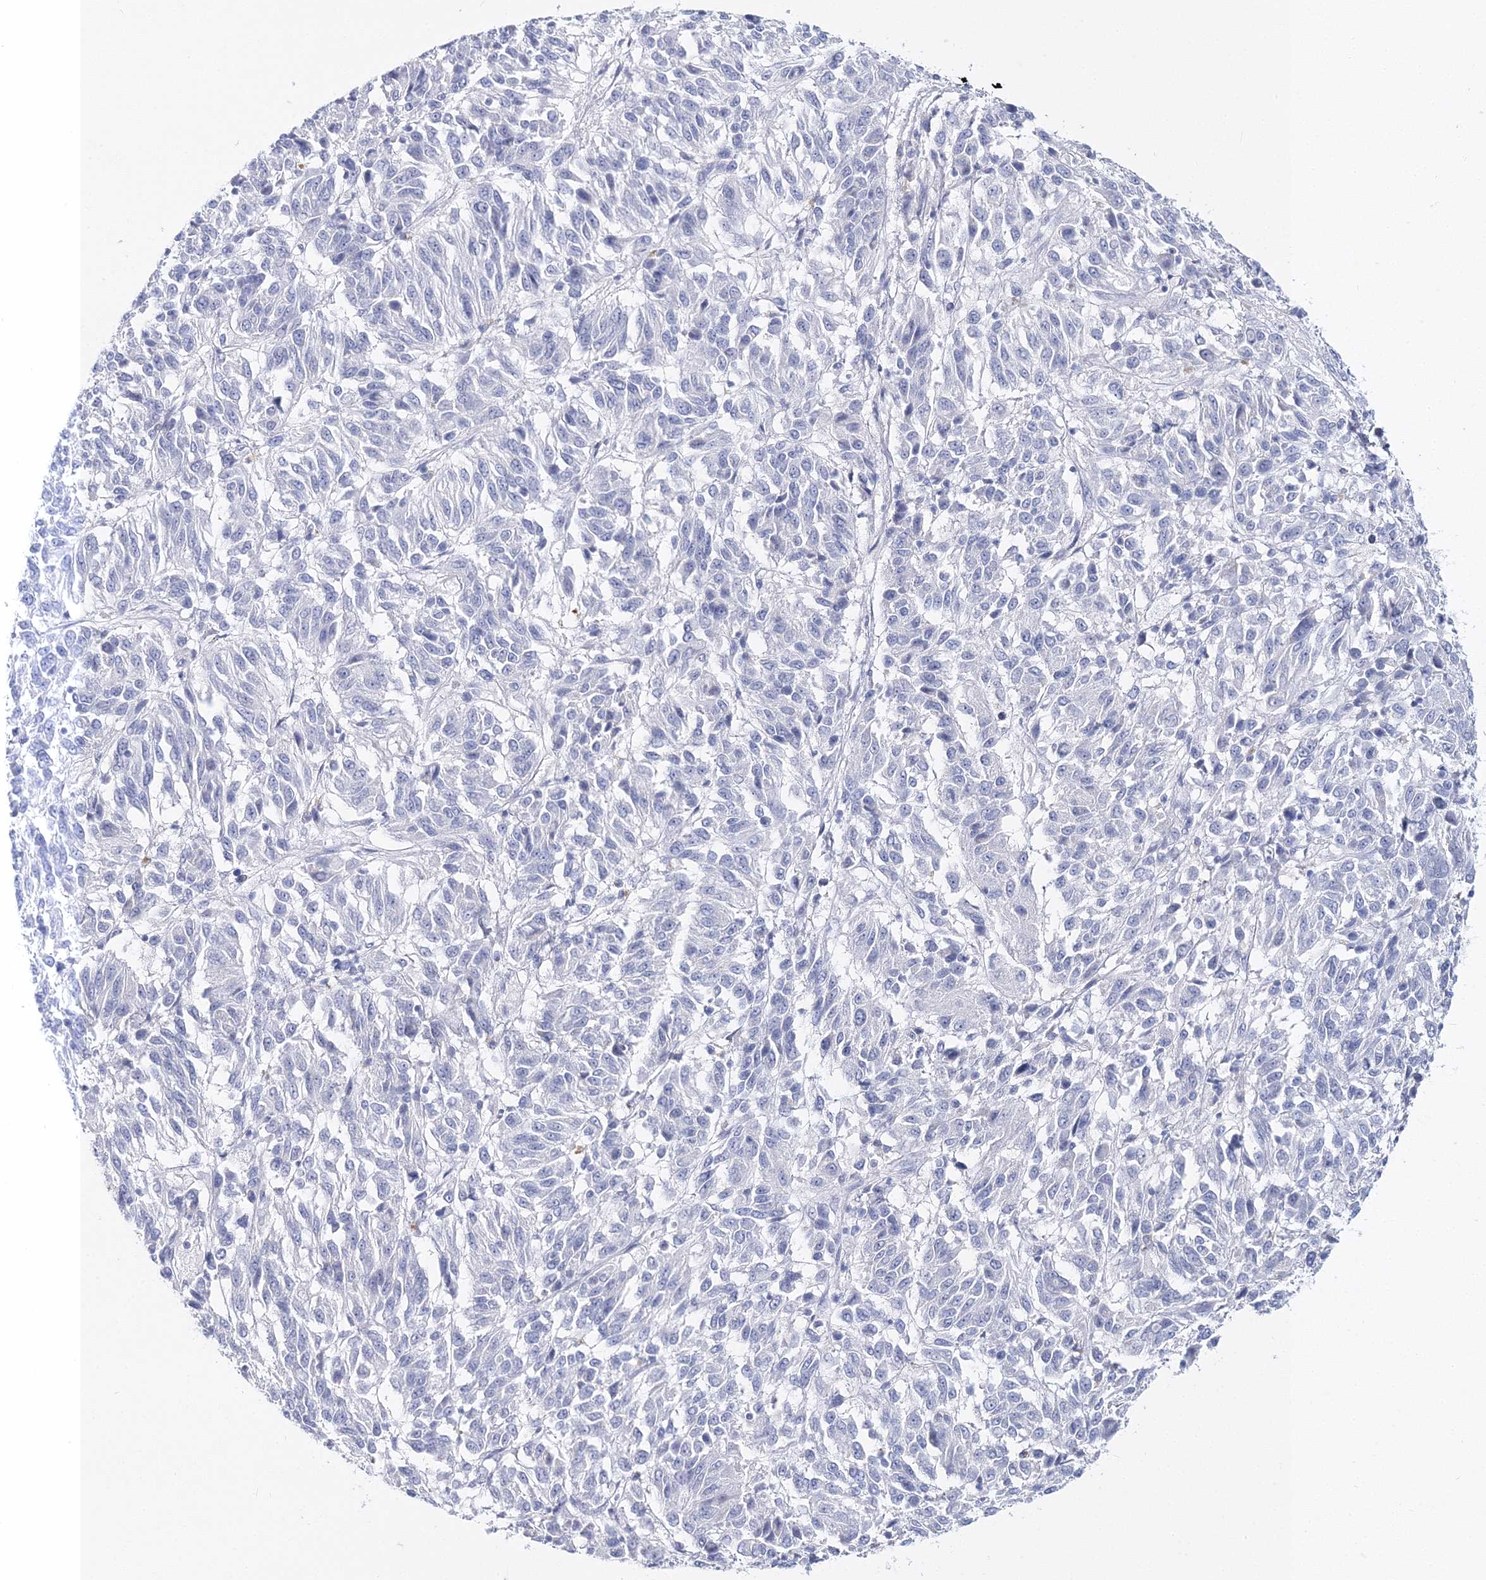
{"staining": {"intensity": "negative", "quantity": "none", "location": "none"}, "tissue": "melanoma", "cell_type": "Tumor cells", "image_type": "cancer", "snomed": [{"axis": "morphology", "description": "Malignant melanoma, Metastatic site"}, {"axis": "topography", "description": "Lung"}], "caption": "Protein analysis of malignant melanoma (metastatic site) shows no significant staining in tumor cells.", "gene": "MYOZ2", "patient": {"sex": "male", "age": 64}}